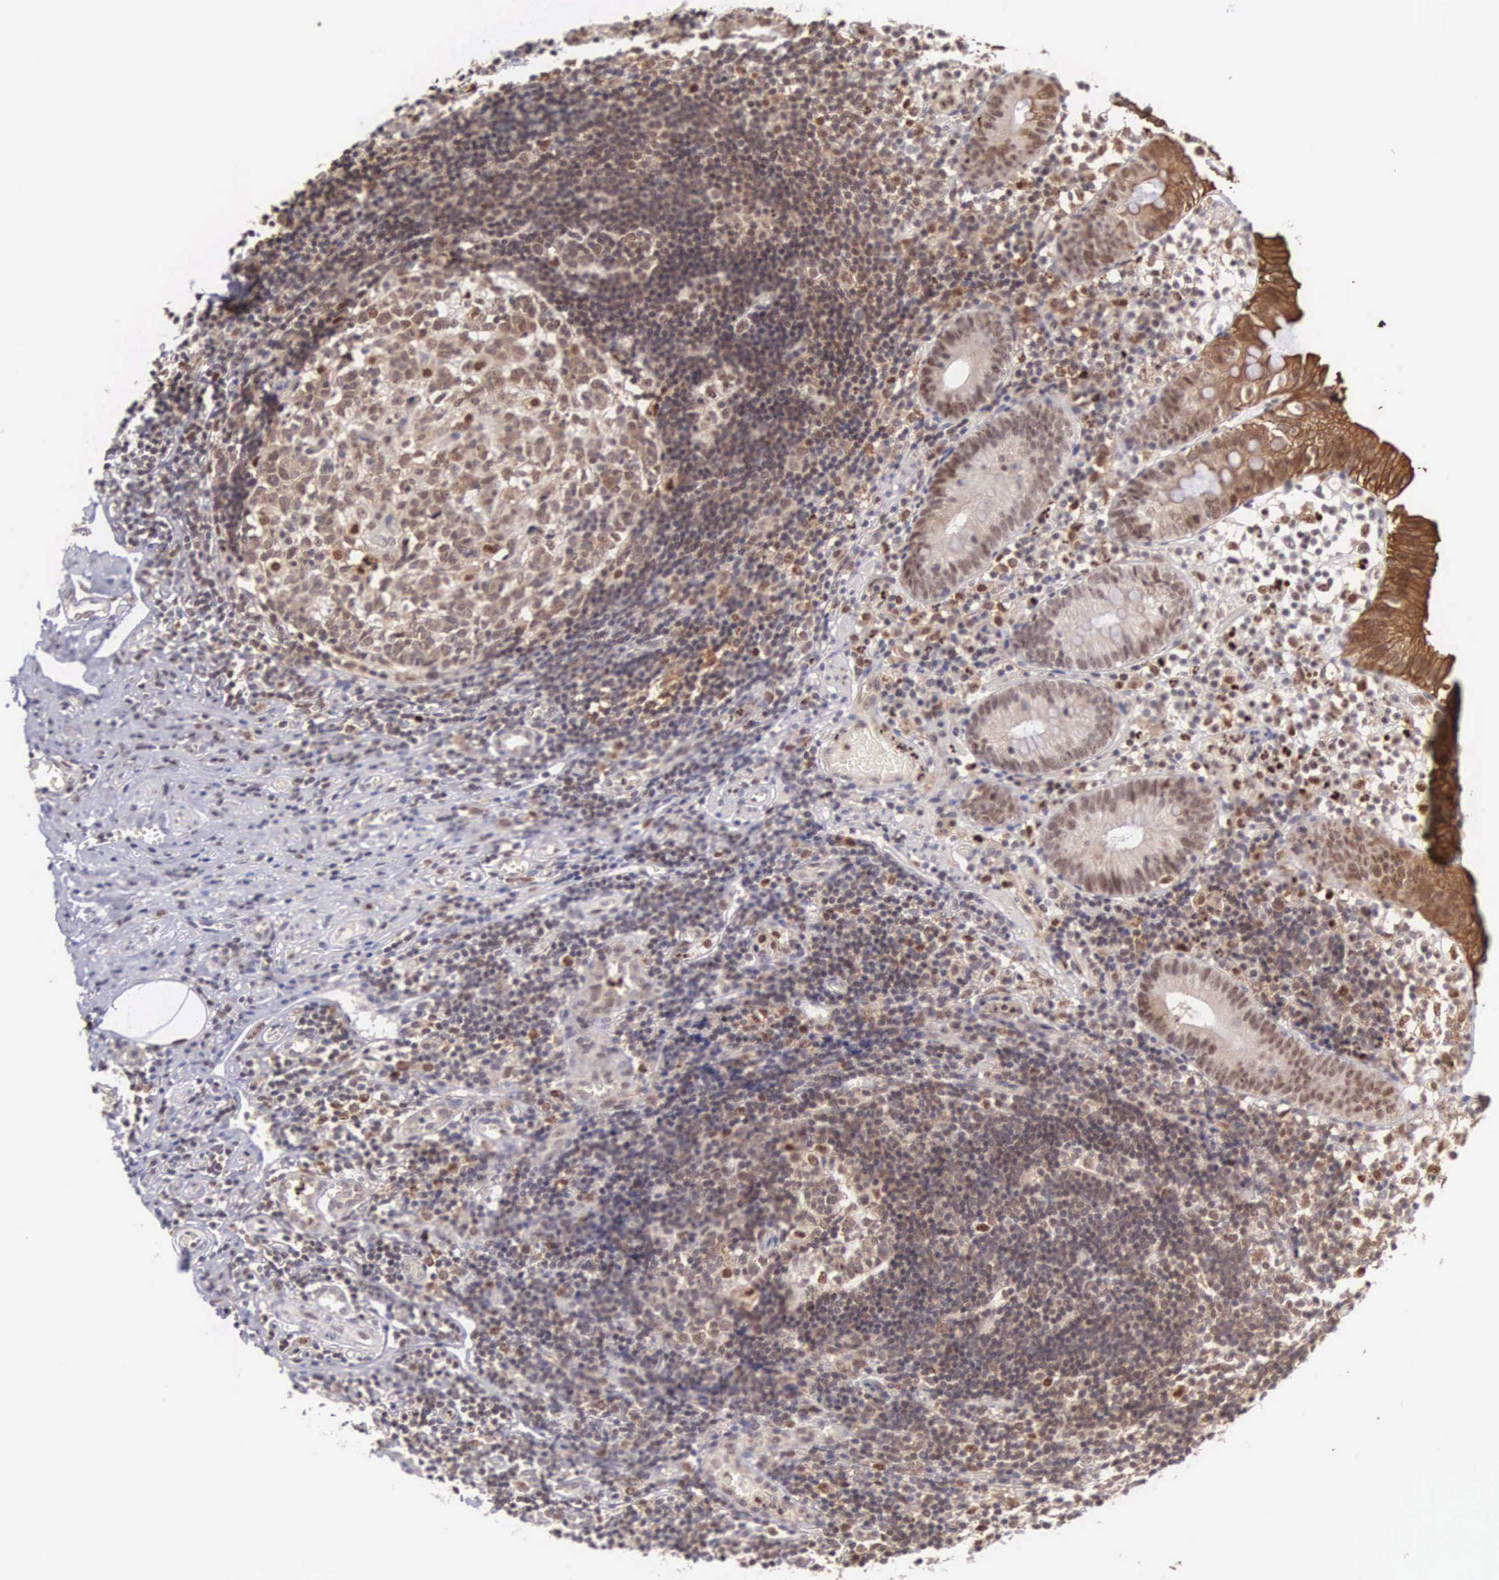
{"staining": {"intensity": "moderate", "quantity": "25%-75%", "location": "nuclear"}, "tissue": "appendix", "cell_type": "Glandular cells", "image_type": "normal", "snomed": [{"axis": "morphology", "description": "Normal tissue, NOS"}, {"axis": "topography", "description": "Appendix"}], "caption": "Immunohistochemistry (IHC) of normal appendix reveals medium levels of moderate nuclear positivity in approximately 25%-75% of glandular cells.", "gene": "GRK3", "patient": {"sex": "male", "age": 25}}